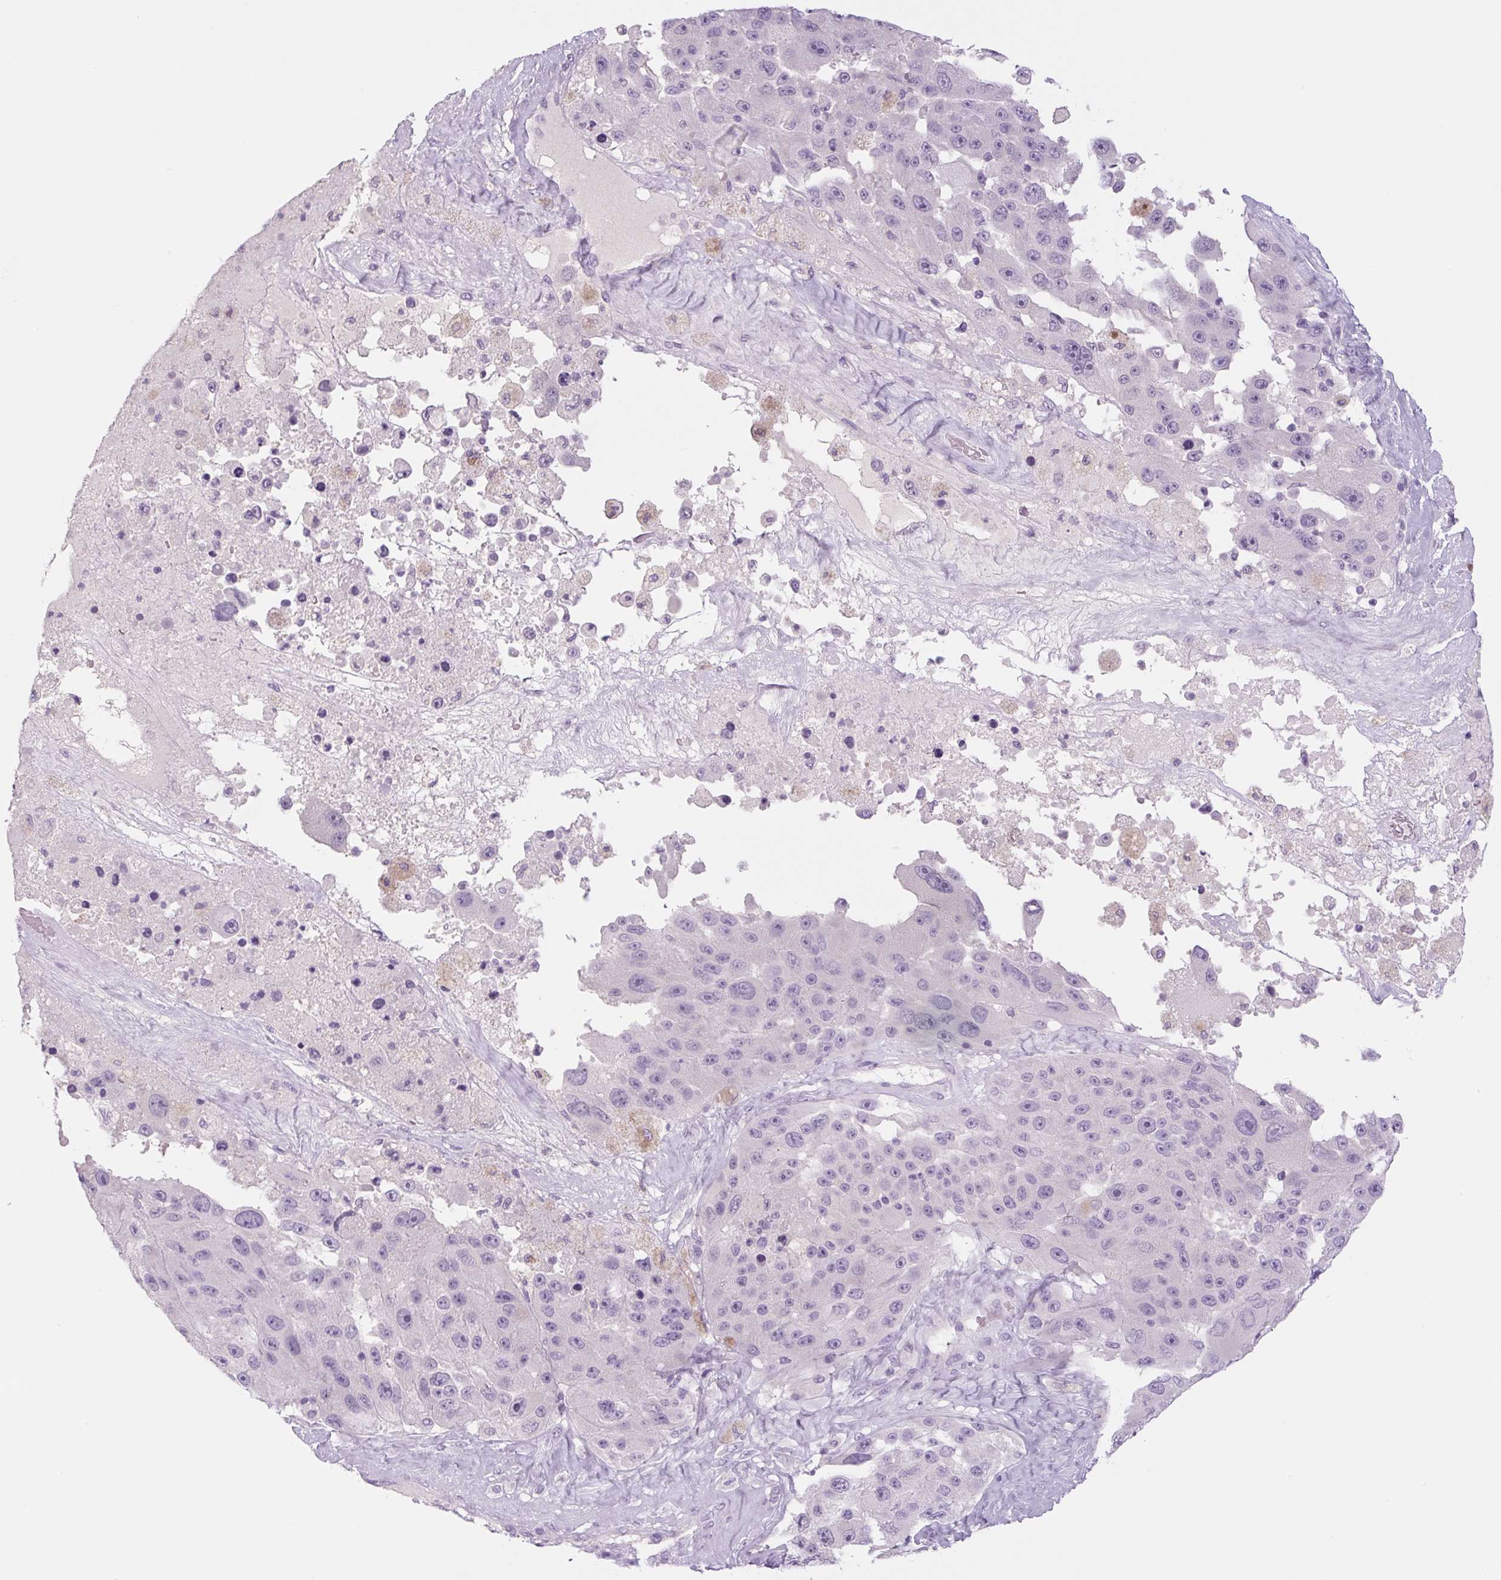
{"staining": {"intensity": "negative", "quantity": "none", "location": "none"}, "tissue": "melanoma", "cell_type": "Tumor cells", "image_type": "cancer", "snomed": [{"axis": "morphology", "description": "Malignant melanoma, Metastatic site"}, {"axis": "topography", "description": "Lymph node"}], "caption": "The IHC photomicrograph has no significant expression in tumor cells of malignant melanoma (metastatic site) tissue.", "gene": "COL9A2", "patient": {"sex": "male", "age": 62}}